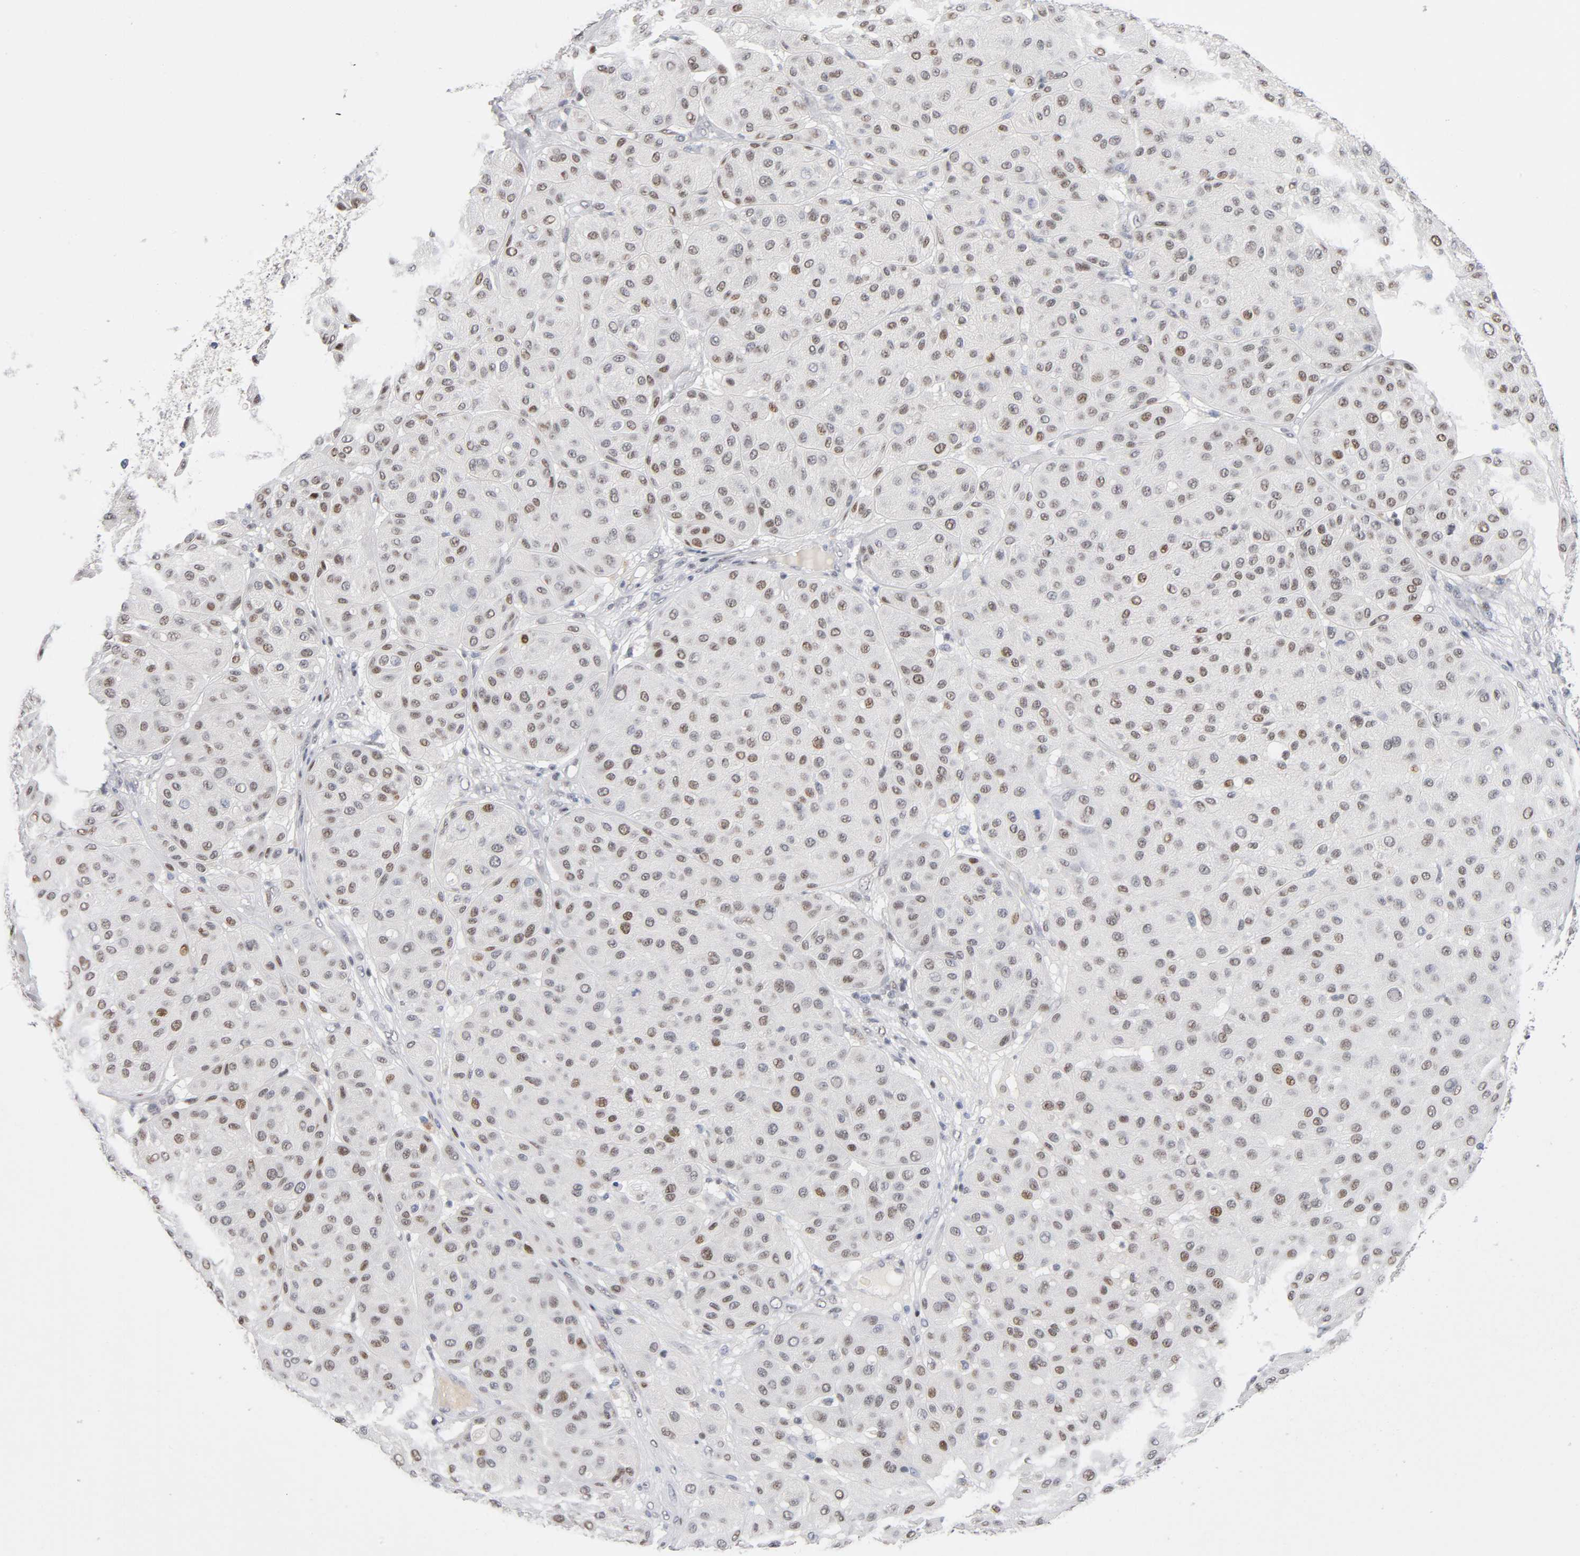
{"staining": {"intensity": "weak", "quantity": ">75%", "location": "nuclear"}, "tissue": "melanoma", "cell_type": "Tumor cells", "image_type": "cancer", "snomed": [{"axis": "morphology", "description": "Normal tissue, NOS"}, {"axis": "morphology", "description": "Malignant melanoma, Metastatic site"}, {"axis": "topography", "description": "Skin"}], "caption": "About >75% of tumor cells in melanoma display weak nuclear protein positivity as visualized by brown immunohistochemical staining.", "gene": "SP3", "patient": {"sex": "male", "age": 41}}